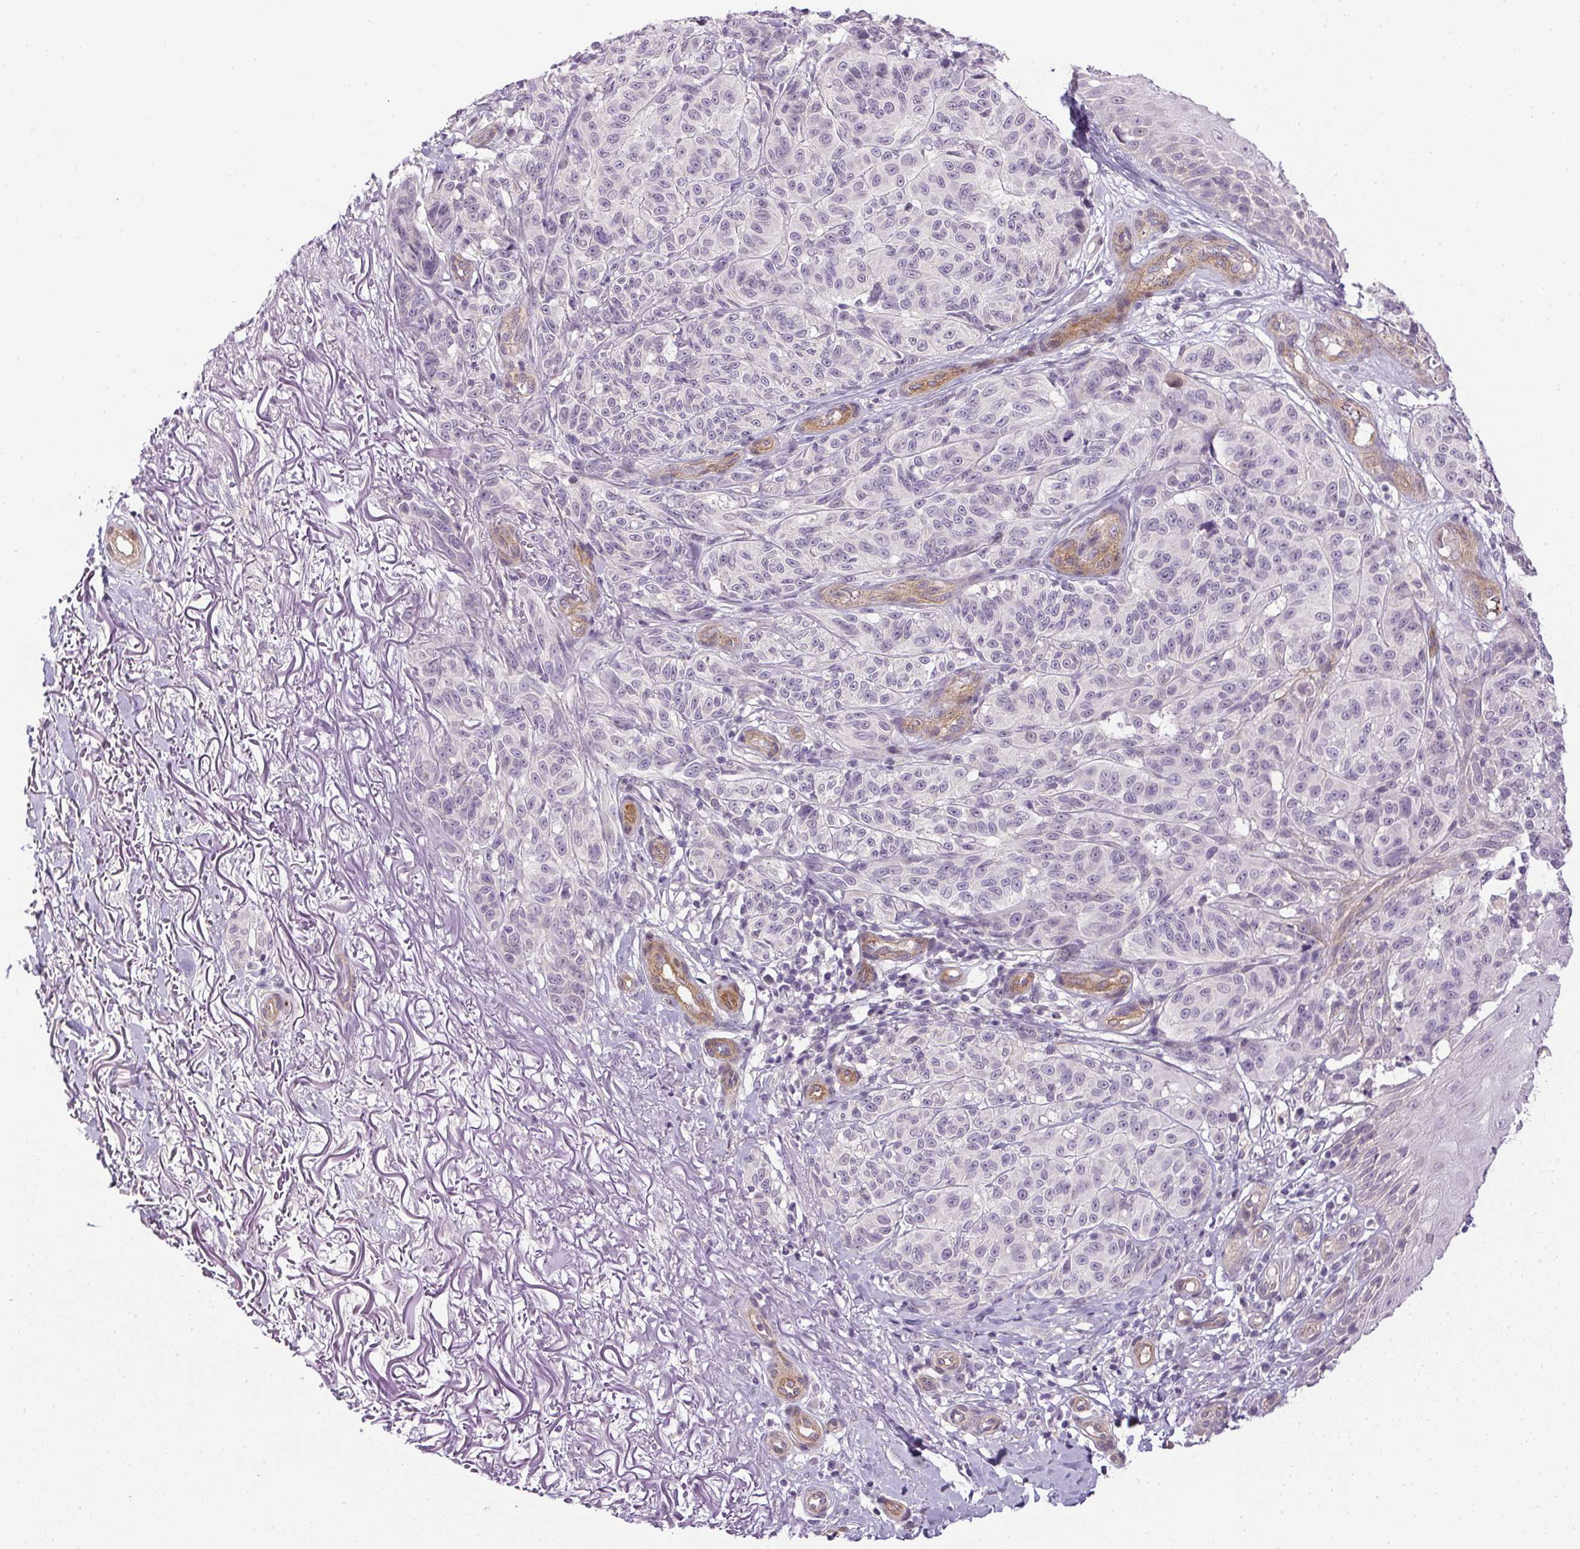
{"staining": {"intensity": "negative", "quantity": "none", "location": "none"}, "tissue": "melanoma", "cell_type": "Tumor cells", "image_type": "cancer", "snomed": [{"axis": "morphology", "description": "Malignant melanoma, NOS"}, {"axis": "topography", "description": "Skin"}], "caption": "Immunohistochemistry (IHC) image of human melanoma stained for a protein (brown), which exhibits no staining in tumor cells.", "gene": "PRL", "patient": {"sex": "female", "age": 85}}